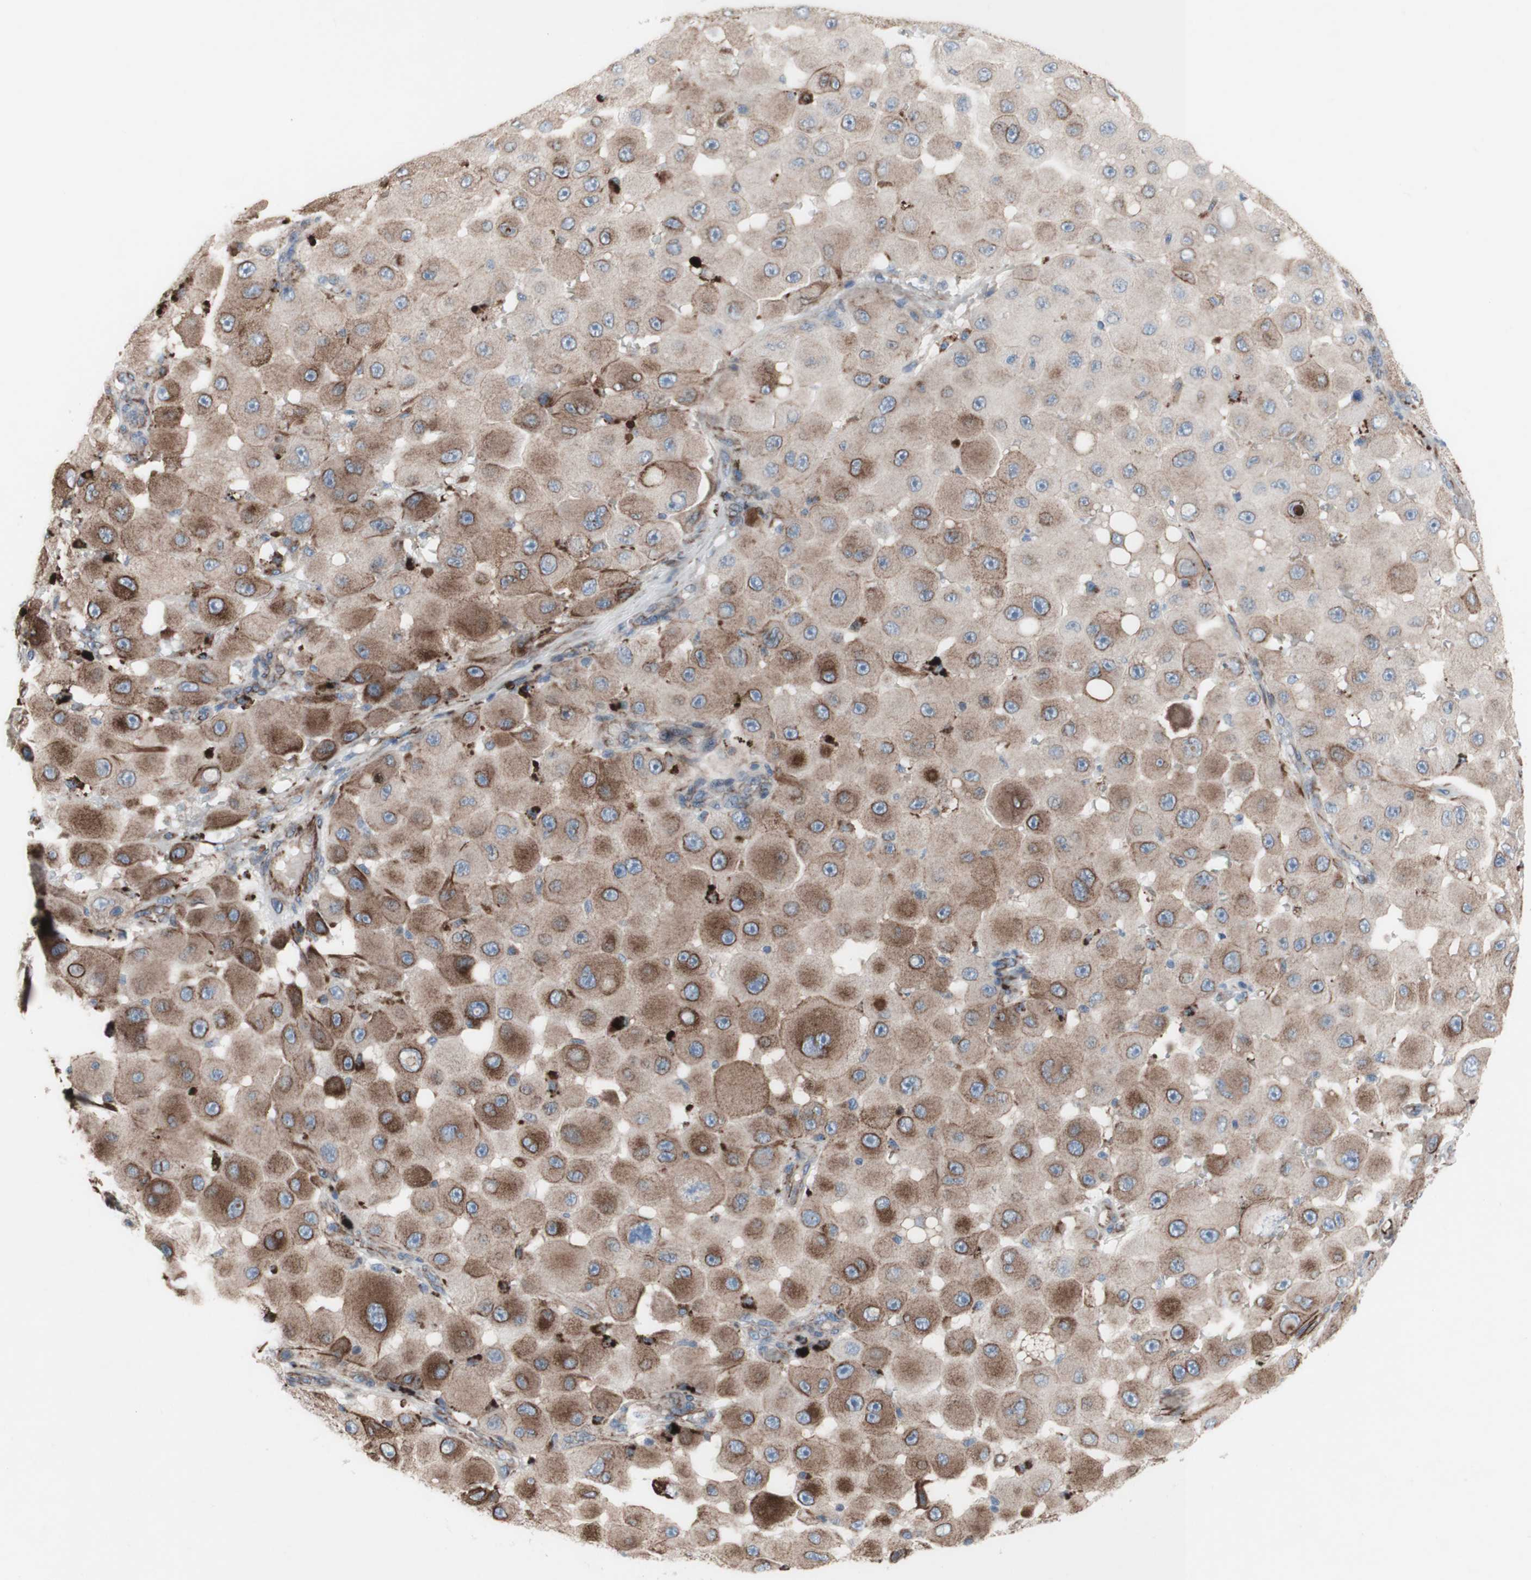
{"staining": {"intensity": "strong", "quantity": "25%-75%", "location": "cytoplasmic/membranous"}, "tissue": "melanoma", "cell_type": "Tumor cells", "image_type": "cancer", "snomed": [{"axis": "morphology", "description": "Malignant melanoma, NOS"}, {"axis": "topography", "description": "Skin"}], "caption": "Melanoma stained for a protein (brown) reveals strong cytoplasmic/membranous positive expression in approximately 25%-75% of tumor cells.", "gene": "AGPAT5", "patient": {"sex": "female", "age": 81}}